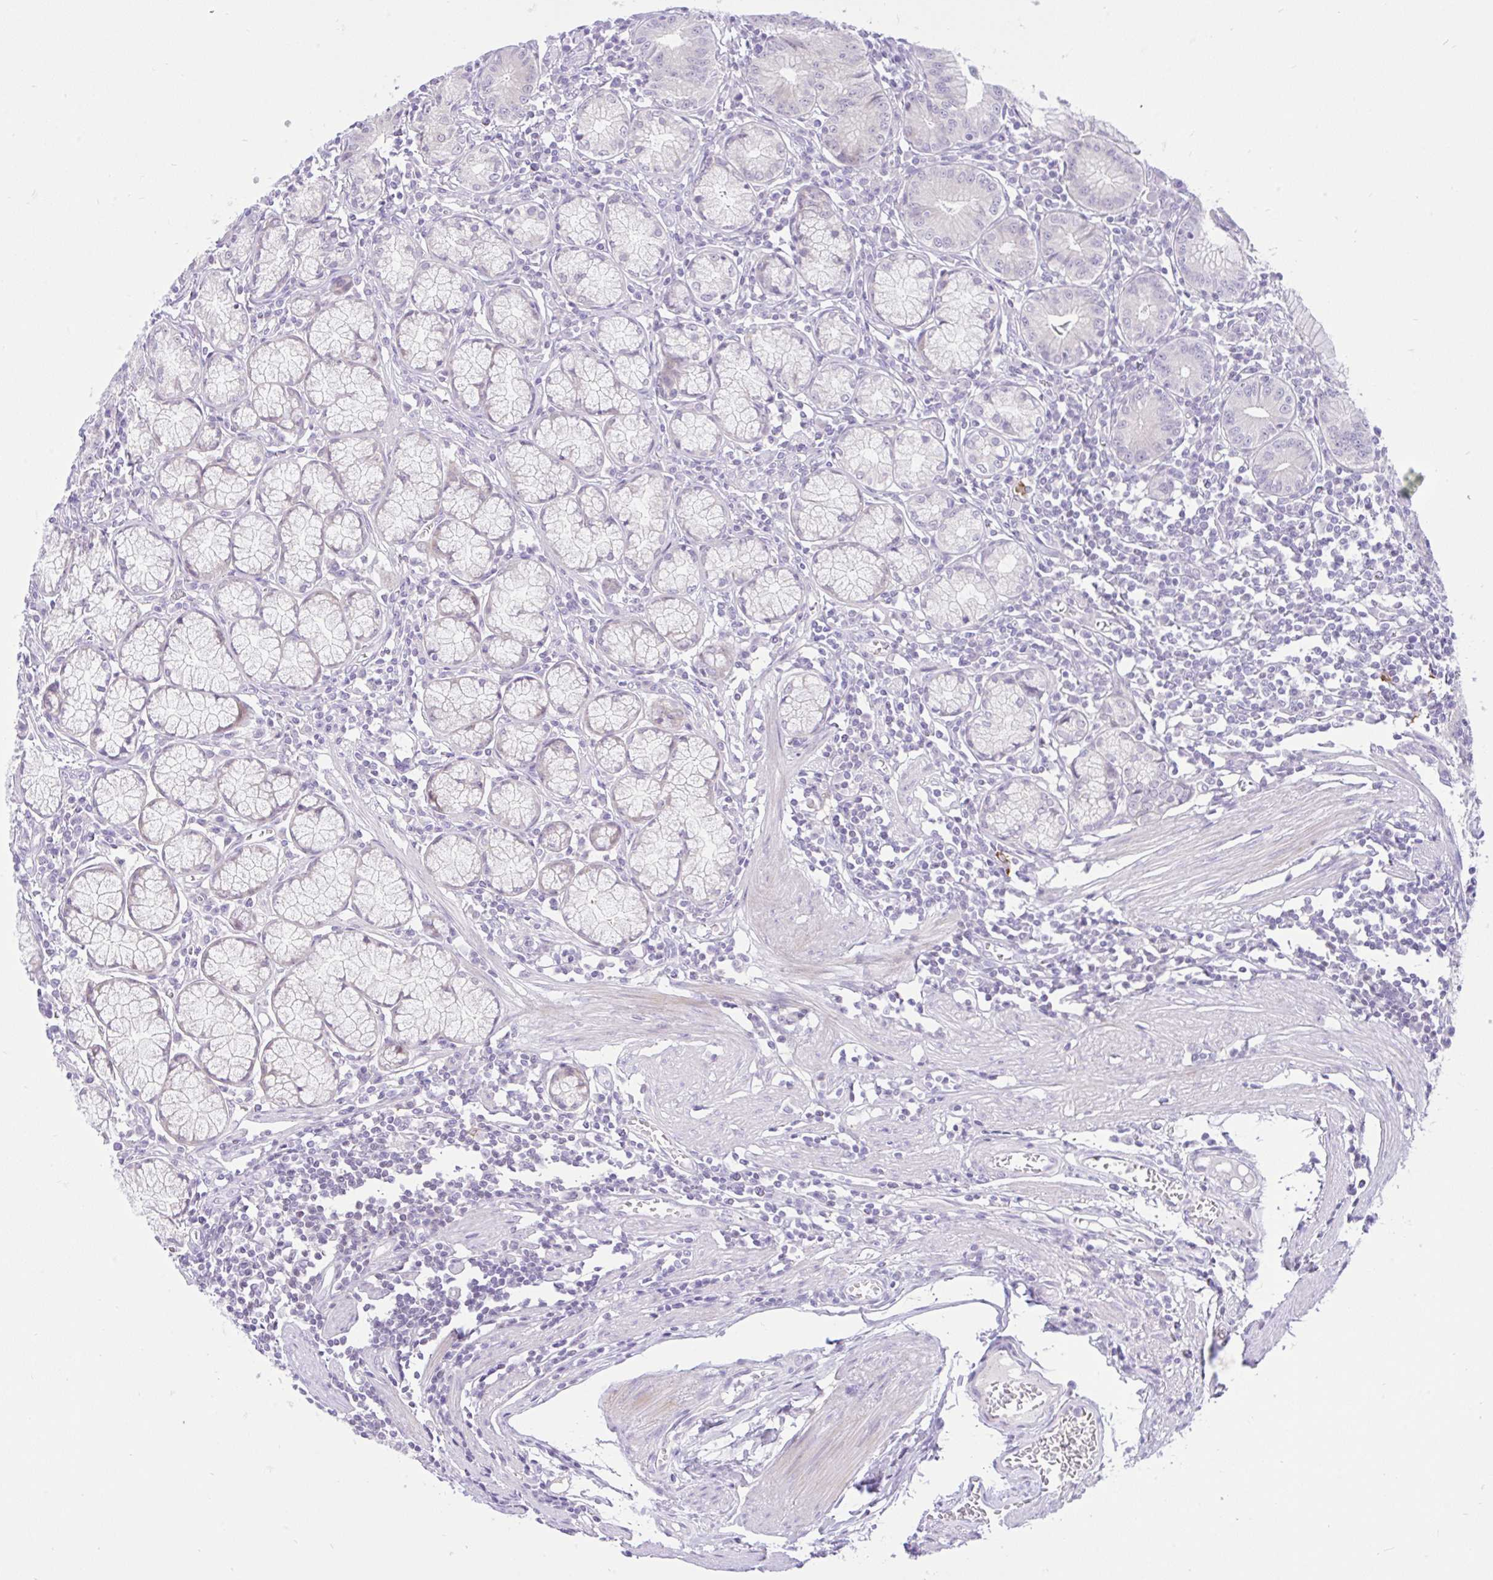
{"staining": {"intensity": "negative", "quantity": "none", "location": "none"}, "tissue": "stomach", "cell_type": "Glandular cells", "image_type": "normal", "snomed": [{"axis": "morphology", "description": "Normal tissue, NOS"}, {"axis": "topography", "description": "Stomach"}], "caption": "This is an immunohistochemistry (IHC) micrograph of unremarkable stomach. There is no staining in glandular cells.", "gene": "ZNF101", "patient": {"sex": "male", "age": 55}}